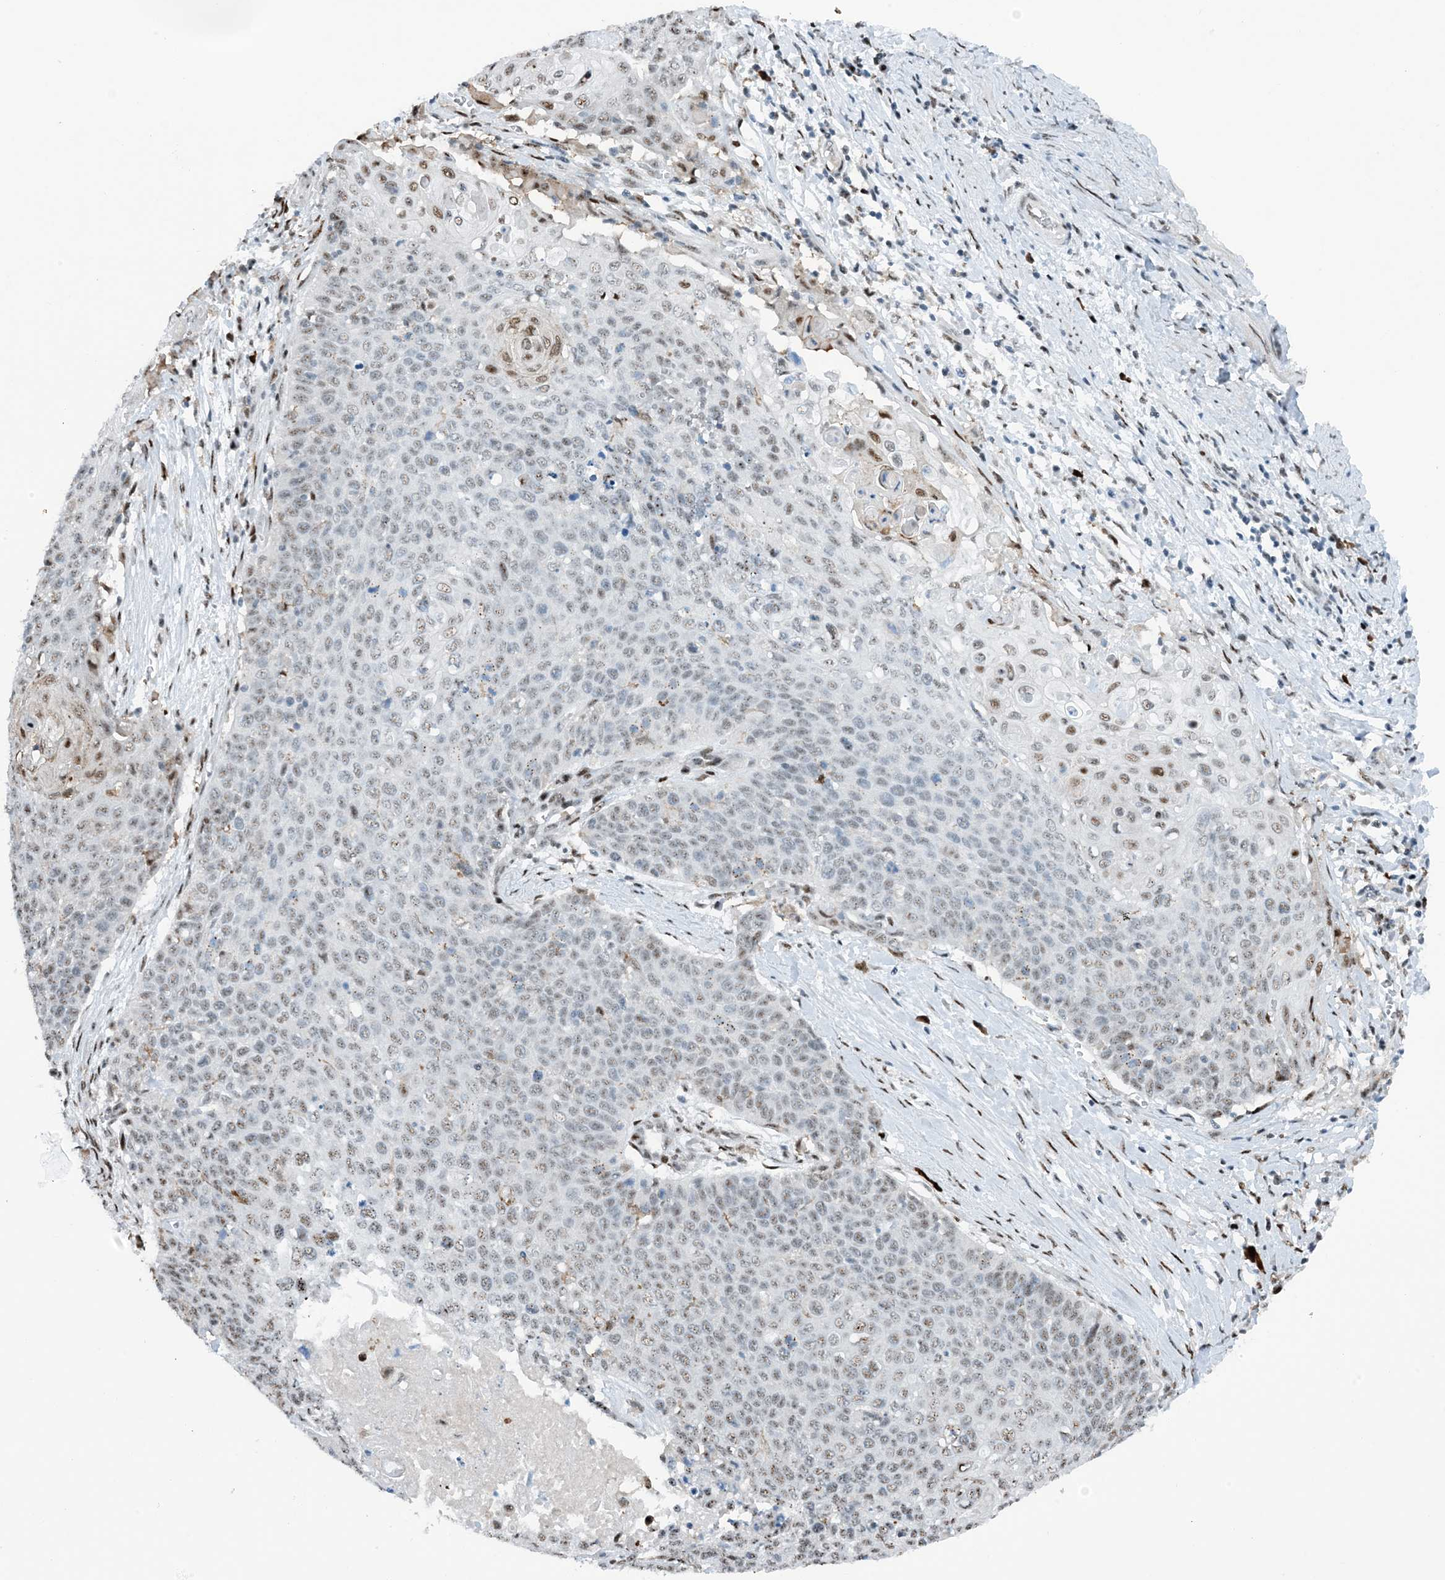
{"staining": {"intensity": "weak", "quantity": "<25%", "location": "nuclear"}, "tissue": "cervical cancer", "cell_type": "Tumor cells", "image_type": "cancer", "snomed": [{"axis": "morphology", "description": "Squamous cell carcinoma, NOS"}, {"axis": "topography", "description": "Cervix"}], "caption": "Immunohistochemical staining of cervical cancer displays no significant expression in tumor cells.", "gene": "HEMK1", "patient": {"sex": "female", "age": 39}}